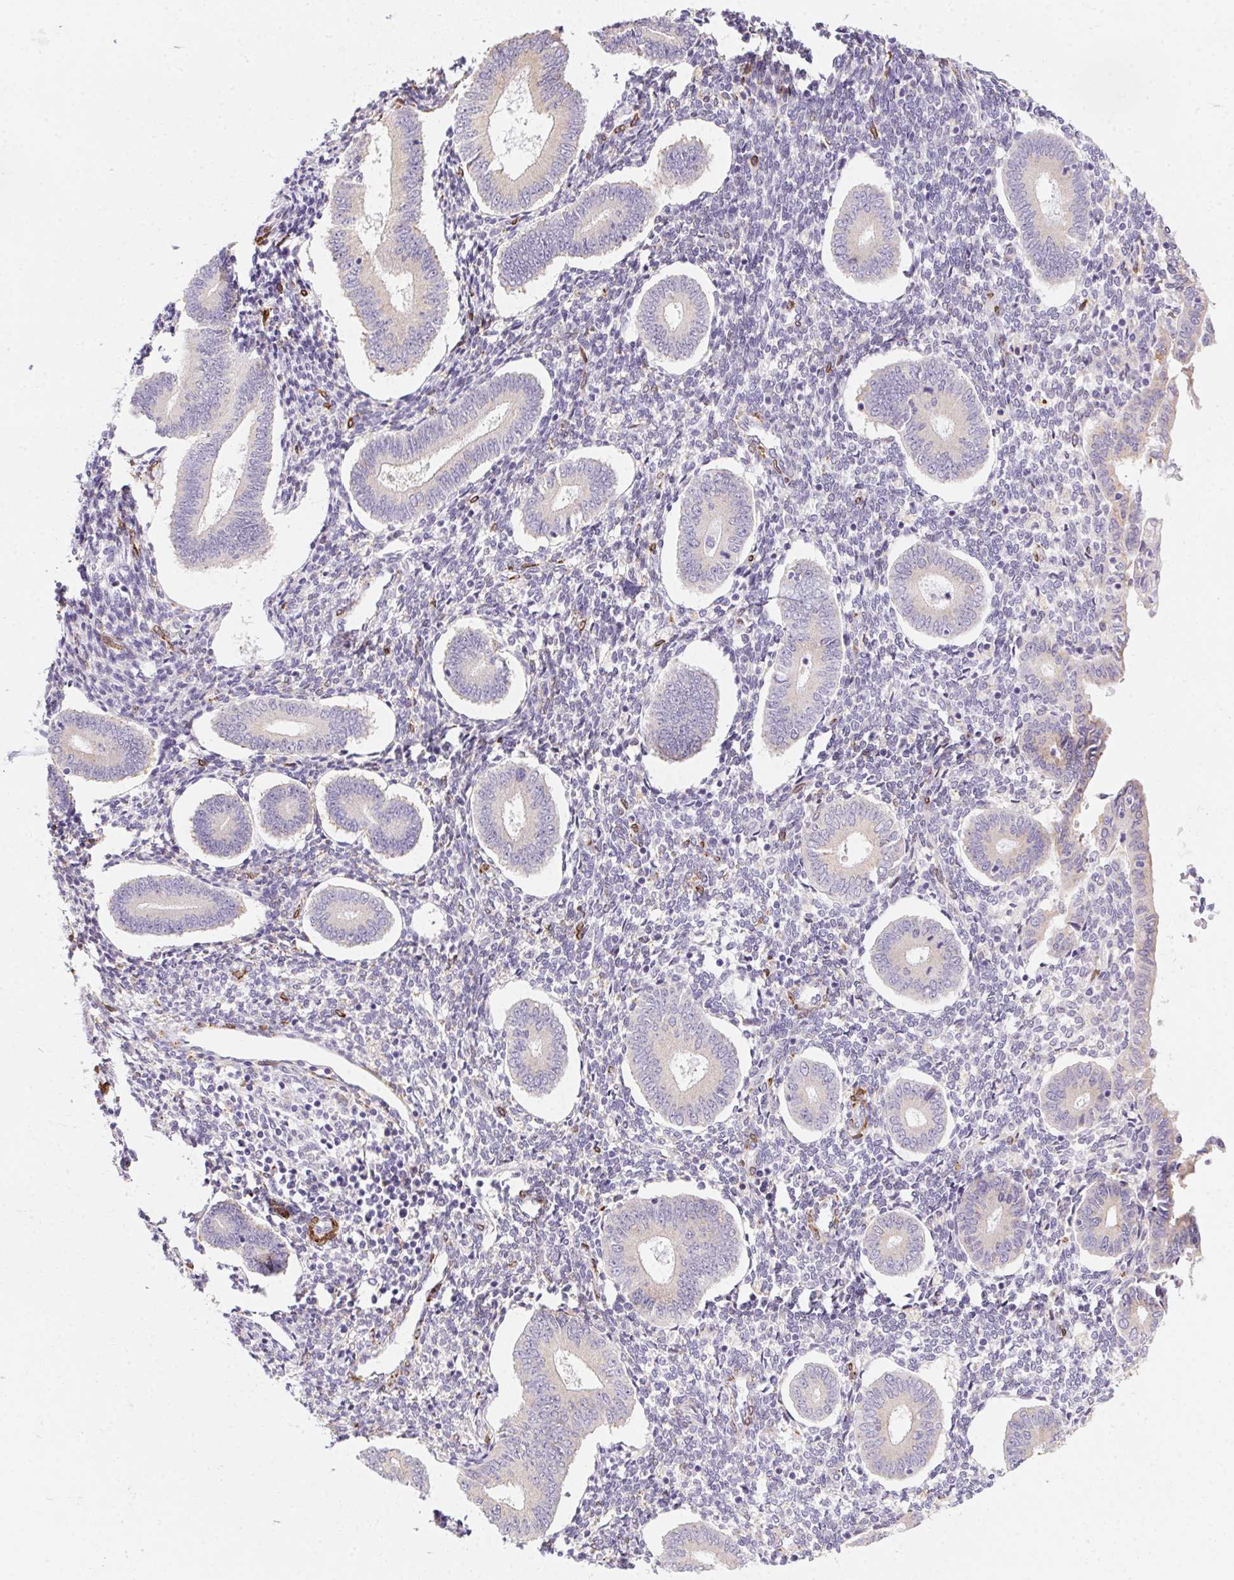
{"staining": {"intensity": "negative", "quantity": "none", "location": "none"}, "tissue": "endometrium", "cell_type": "Cells in endometrial stroma", "image_type": "normal", "snomed": [{"axis": "morphology", "description": "Normal tissue, NOS"}, {"axis": "topography", "description": "Endometrium"}], "caption": "DAB immunohistochemical staining of normal endometrium shows no significant expression in cells in endometrial stroma. The staining was performed using DAB to visualize the protein expression in brown, while the nuclei were stained in blue with hematoxylin (Magnification: 20x).", "gene": "HRC", "patient": {"sex": "female", "age": 40}}